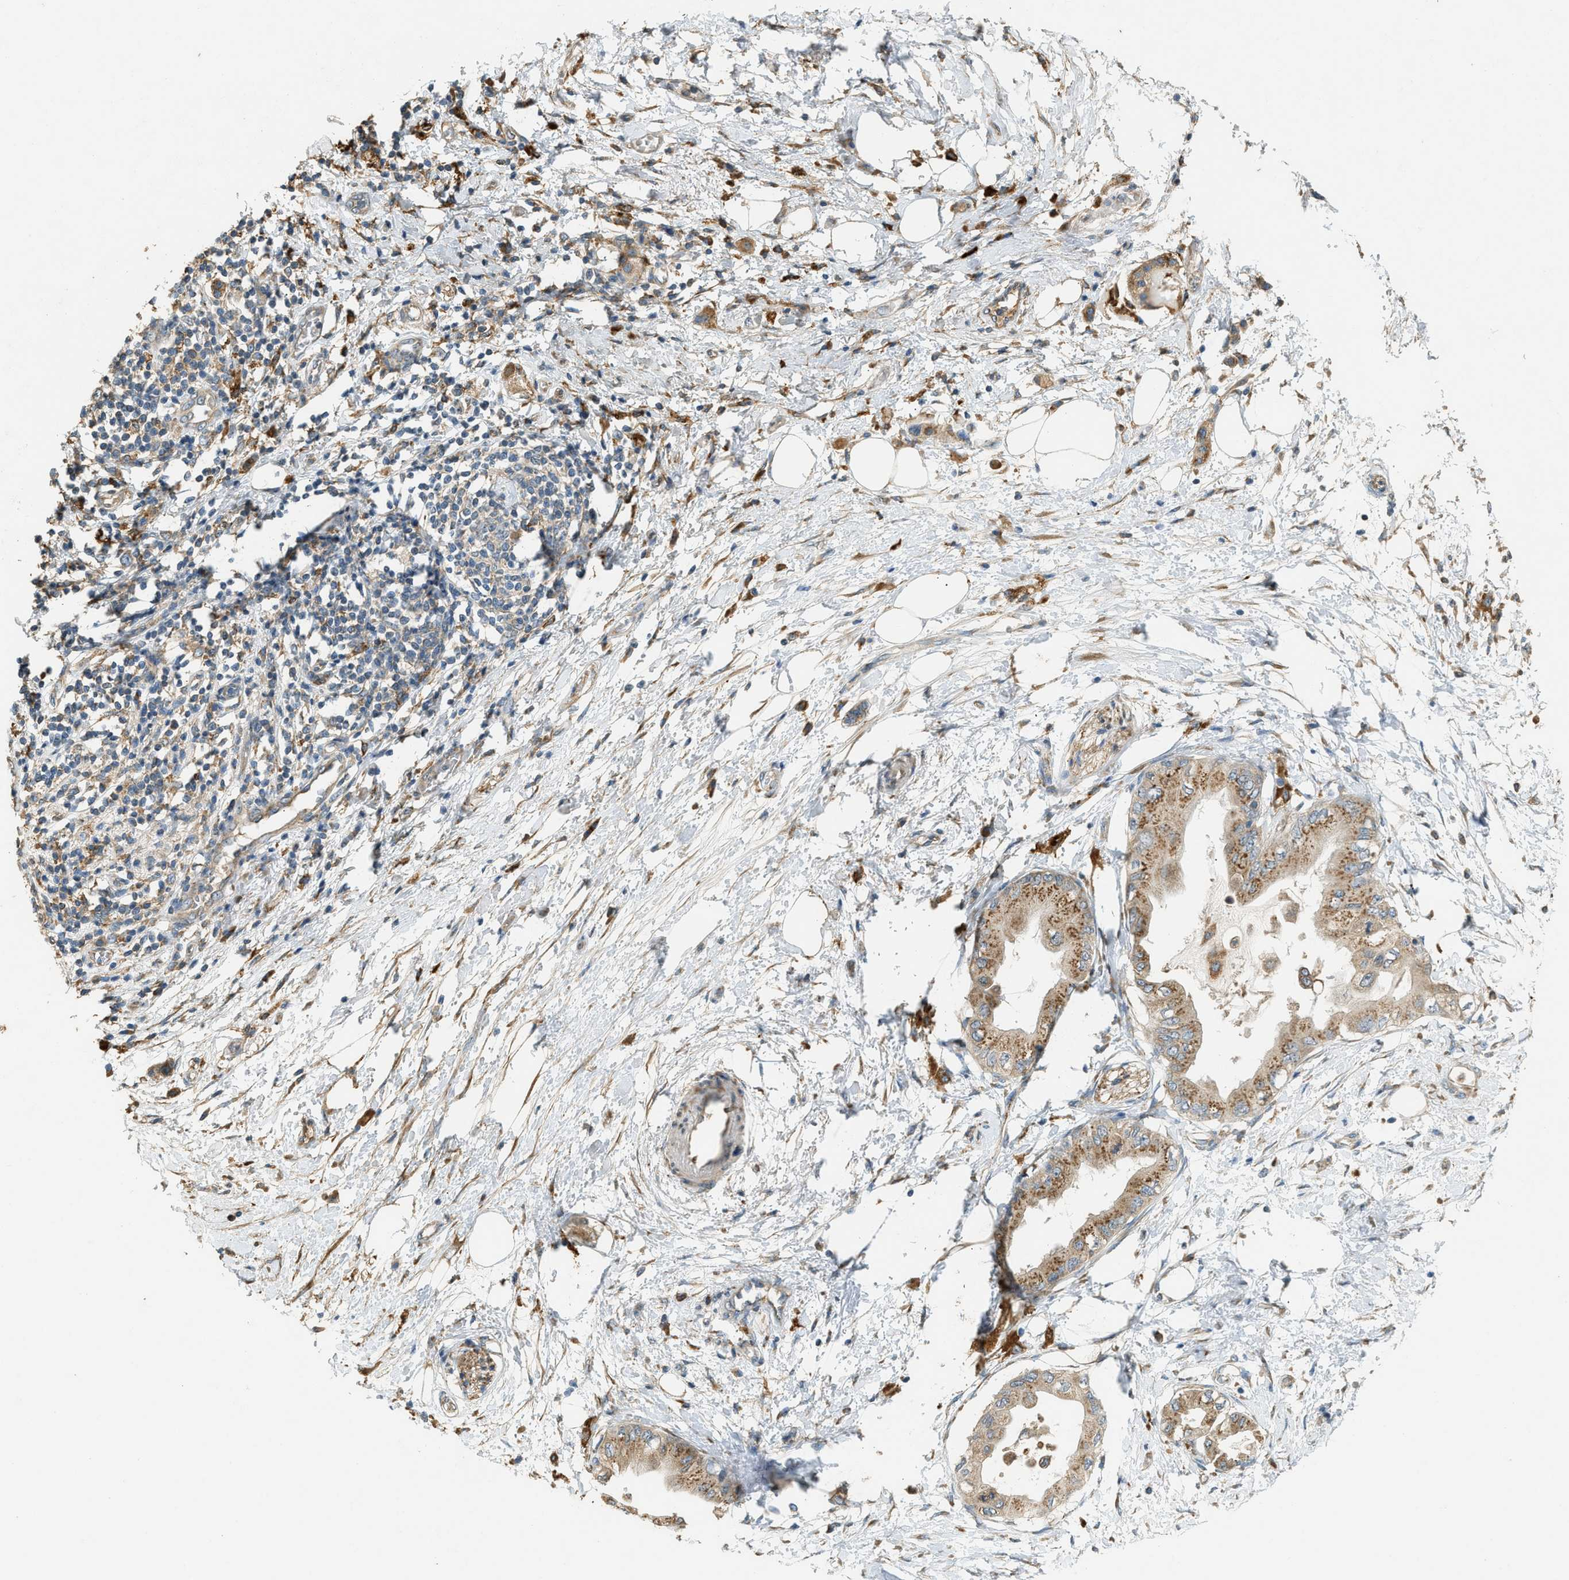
{"staining": {"intensity": "moderate", "quantity": ">75%", "location": "cytoplasmic/membranous"}, "tissue": "pancreatic cancer", "cell_type": "Tumor cells", "image_type": "cancer", "snomed": [{"axis": "morphology", "description": "Normal tissue, NOS"}, {"axis": "morphology", "description": "Adenocarcinoma, NOS"}, {"axis": "topography", "description": "Pancreas"}, {"axis": "topography", "description": "Duodenum"}], "caption": "DAB (3,3'-diaminobenzidine) immunohistochemical staining of pancreatic cancer exhibits moderate cytoplasmic/membranous protein positivity in about >75% of tumor cells. Nuclei are stained in blue.", "gene": "CTSB", "patient": {"sex": "female", "age": 60}}